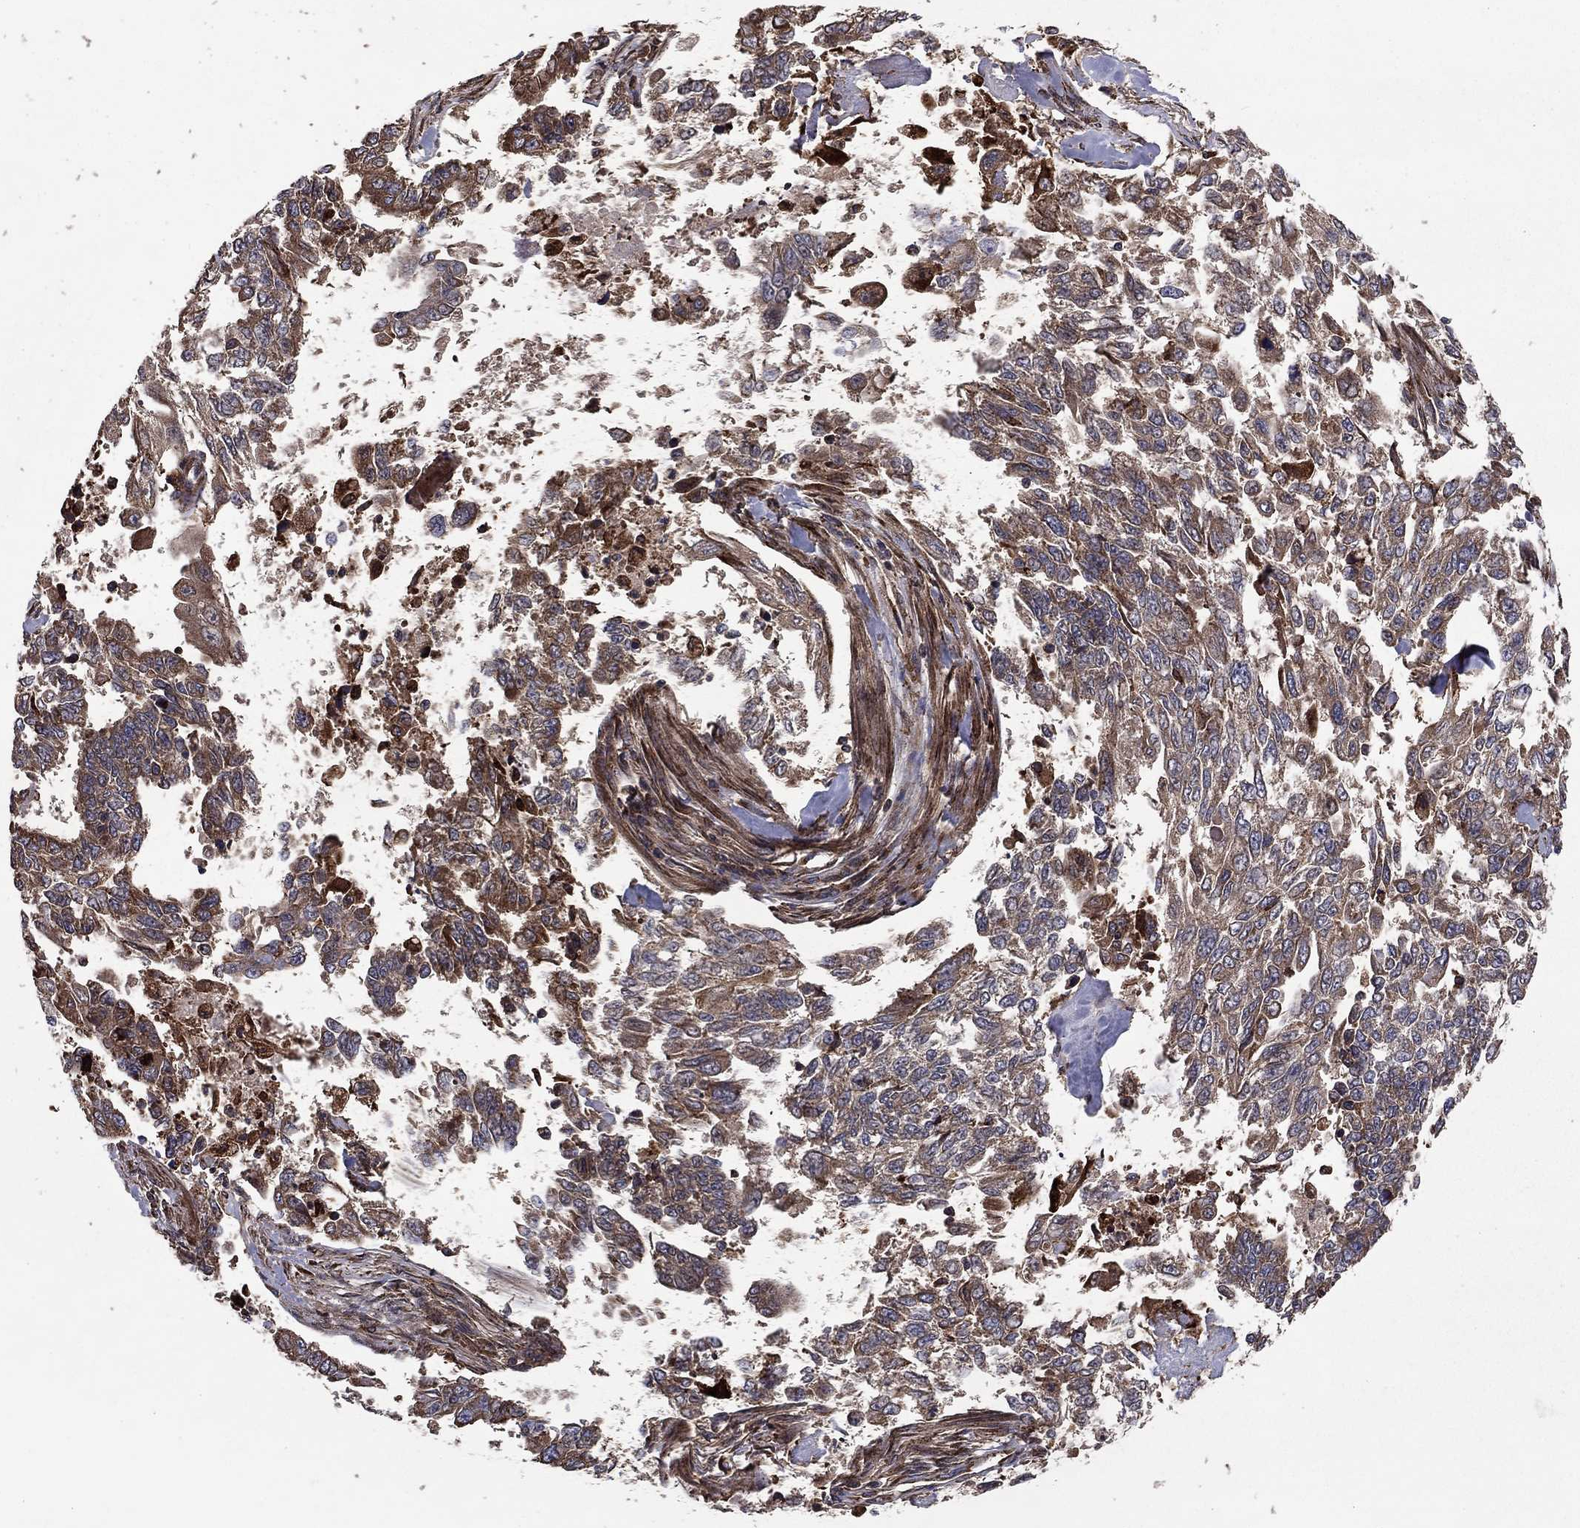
{"staining": {"intensity": "moderate", "quantity": ">75%", "location": "cytoplasmic/membranous"}, "tissue": "endometrial cancer", "cell_type": "Tumor cells", "image_type": "cancer", "snomed": [{"axis": "morphology", "description": "Adenocarcinoma, NOS"}, {"axis": "topography", "description": "Uterus"}], "caption": "Protein expression analysis of human endometrial cancer reveals moderate cytoplasmic/membranous positivity in approximately >75% of tumor cells.", "gene": "BABAM2", "patient": {"sex": "female", "age": 59}}